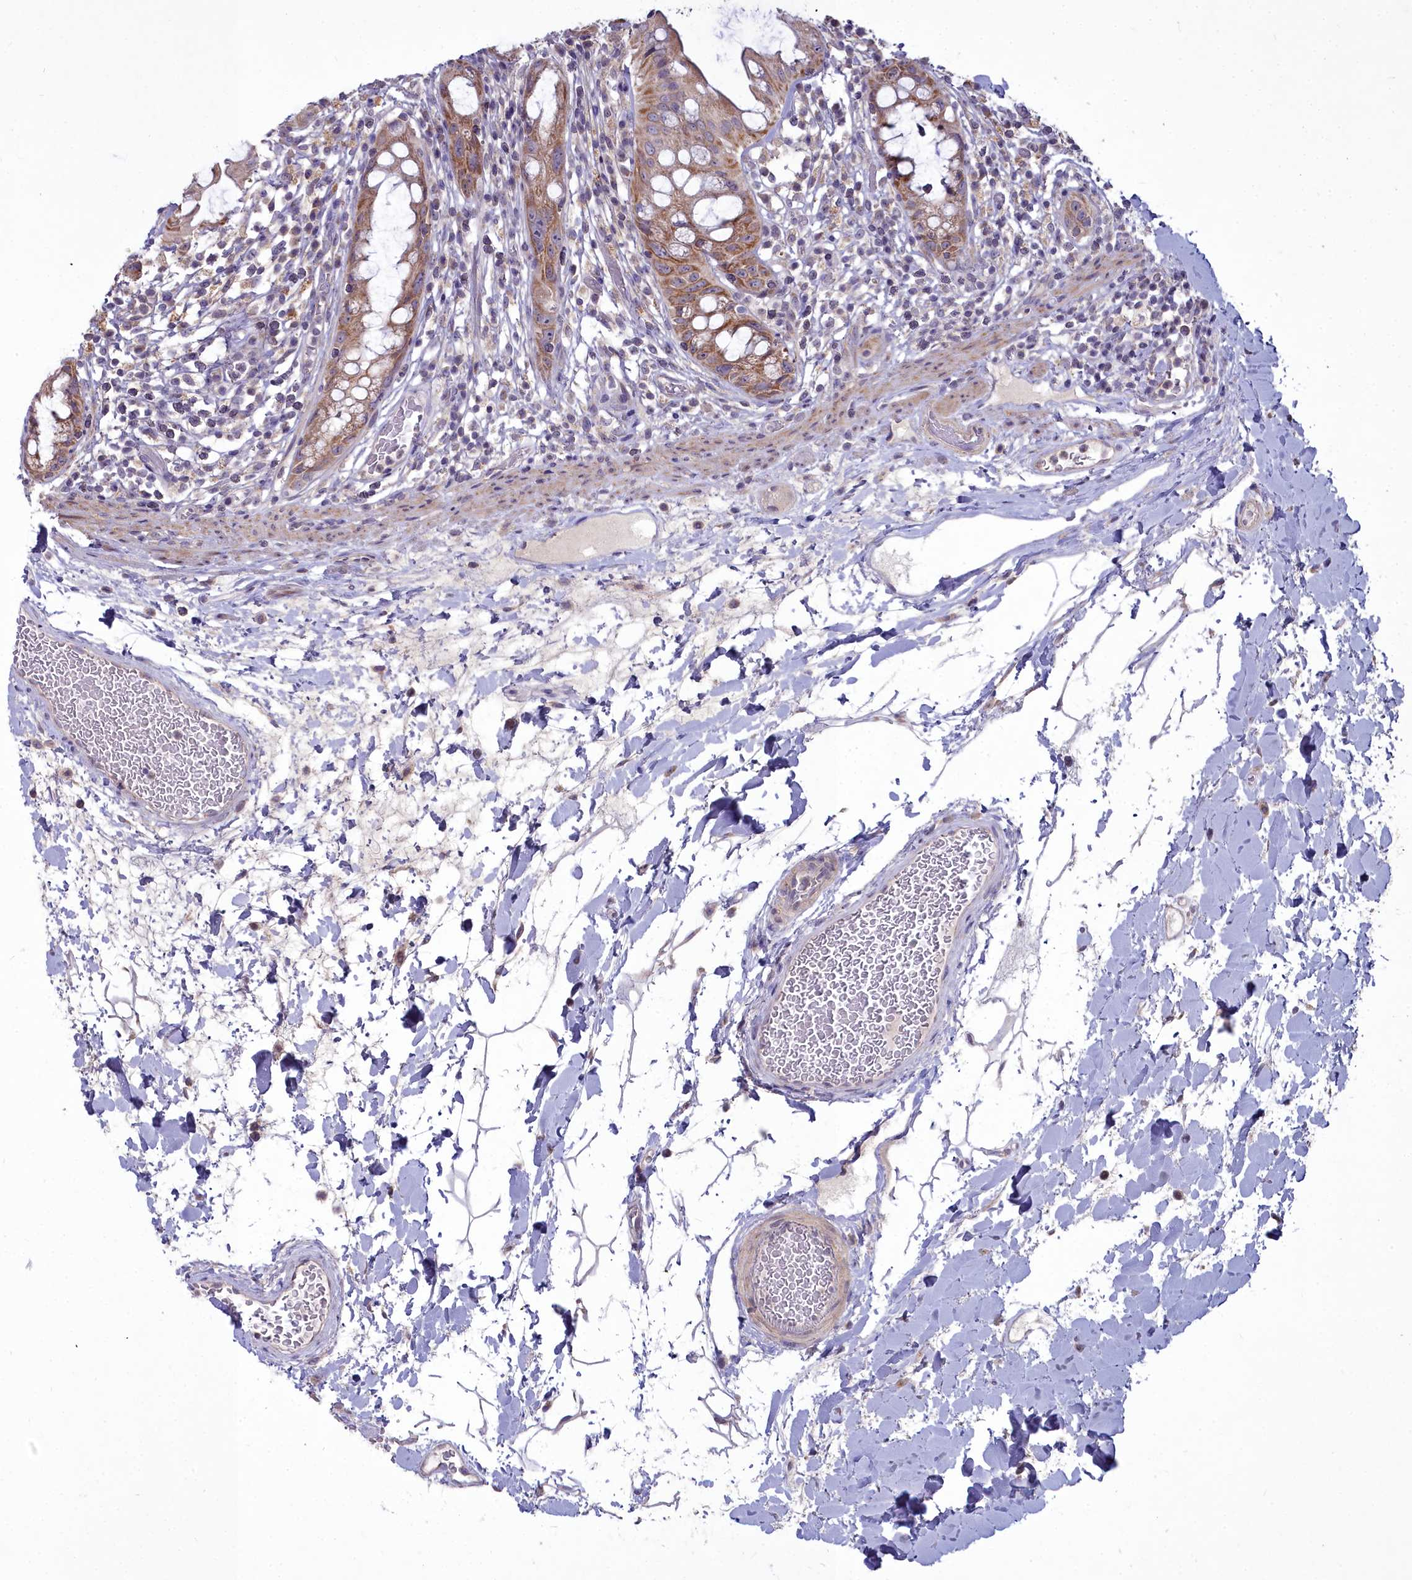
{"staining": {"intensity": "moderate", "quantity": ">75%", "location": "cytoplasmic/membranous"}, "tissue": "rectum", "cell_type": "Glandular cells", "image_type": "normal", "snomed": [{"axis": "morphology", "description": "Normal tissue, NOS"}, {"axis": "topography", "description": "Rectum"}], "caption": "Protein staining of unremarkable rectum demonstrates moderate cytoplasmic/membranous staining in approximately >75% of glandular cells.", "gene": "MICU2", "patient": {"sex": "female", "age": 57}}